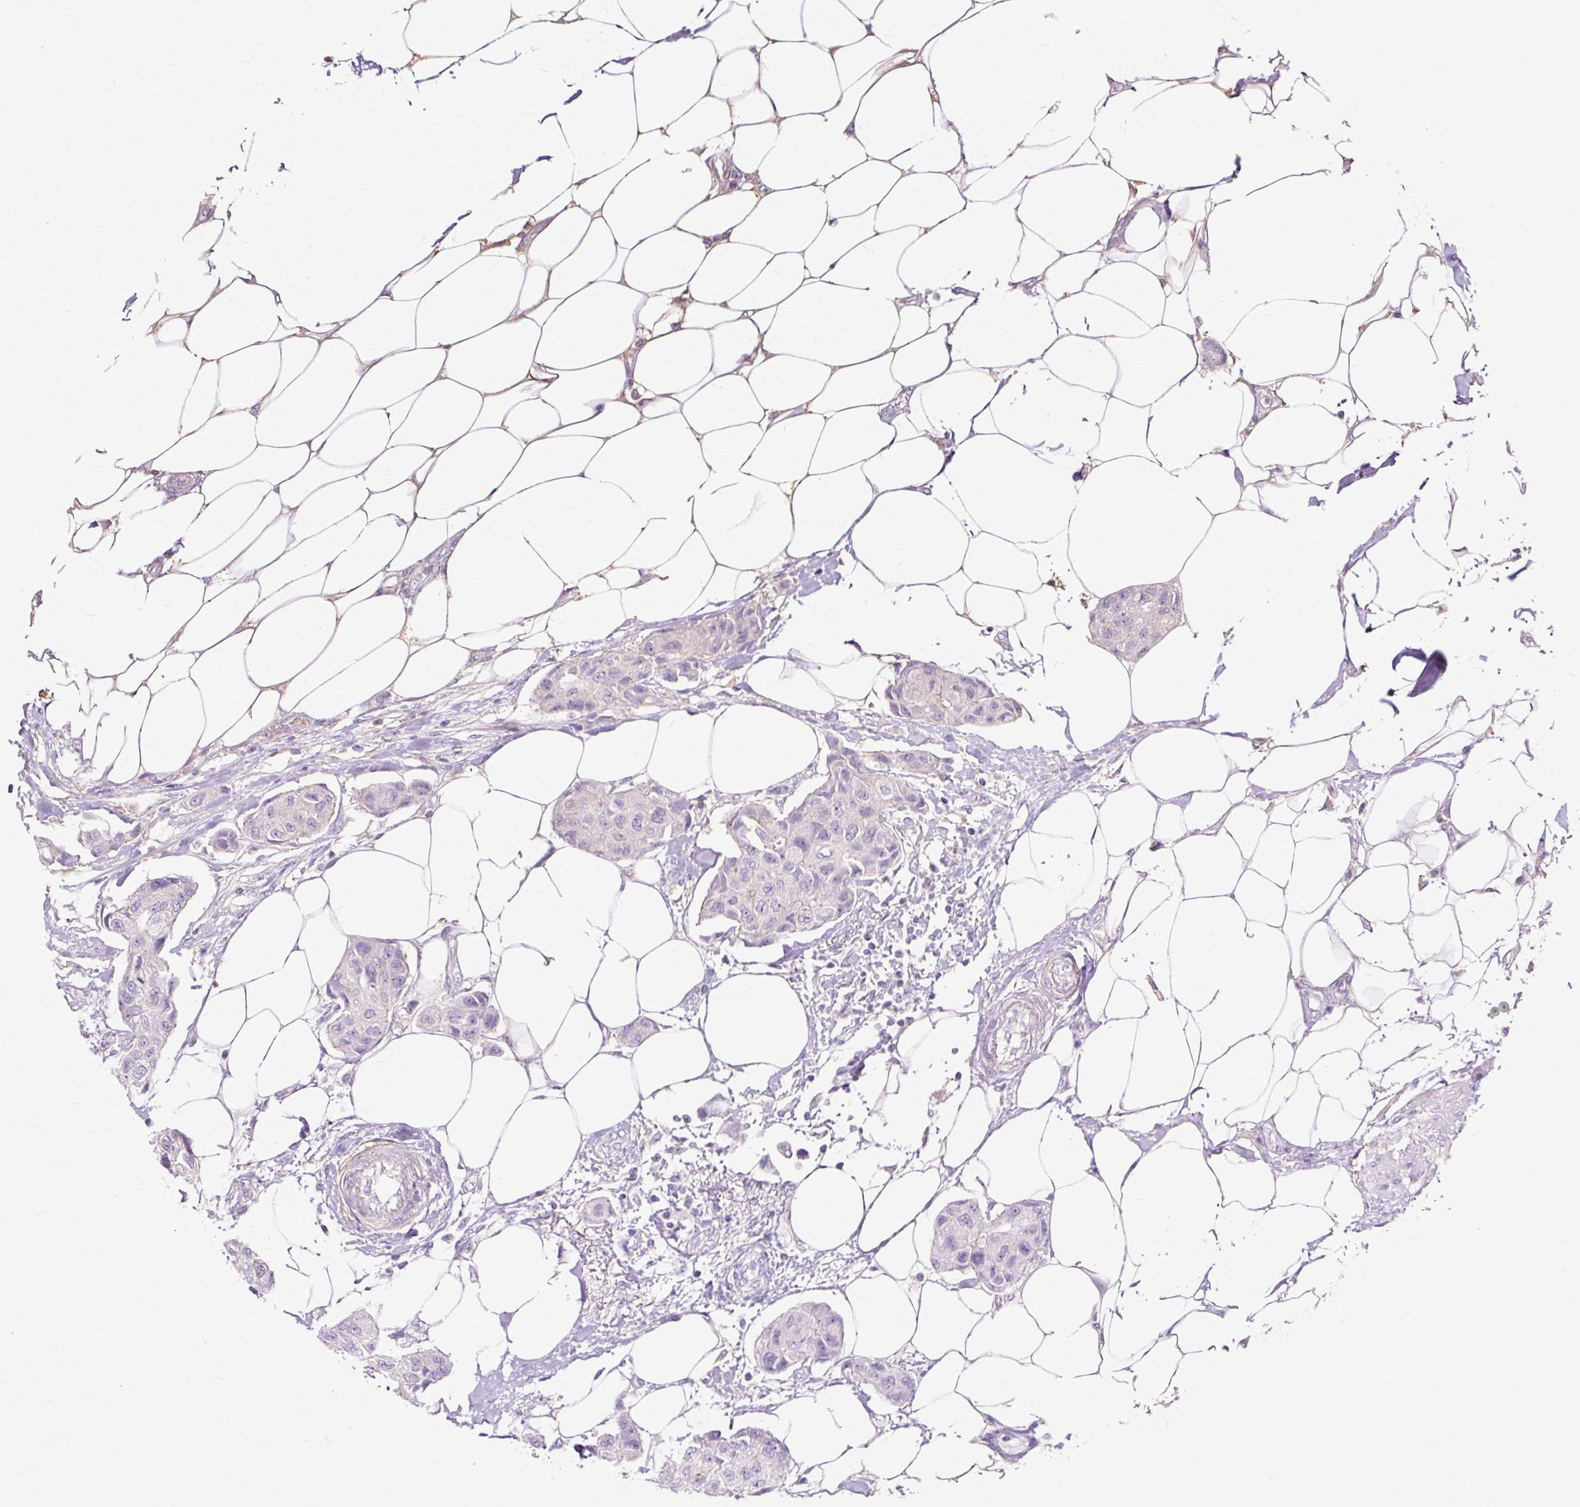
{"staining": {"intensity": "negative", "quantity": "none", "location": "none"}, "tissue": "breast cancer", "cell_type": "Tumor cells", "image_type": "cancer", "snomed": [{"axis": "morphology", "description": "Duct carcinoma"}, {"axis": "topography", "description": "Breast"}, {"axis": "topography", "description": "Lymph node"}], "caption": "IHC micrograph of neoplastic tissue: breast cancer stained with DAB (3,3'-diaminobenzidine) displays no significant protein staining in tumor cells.", "gene": "TSPAN8", "patient": {"sex": "female", "age": 80}}